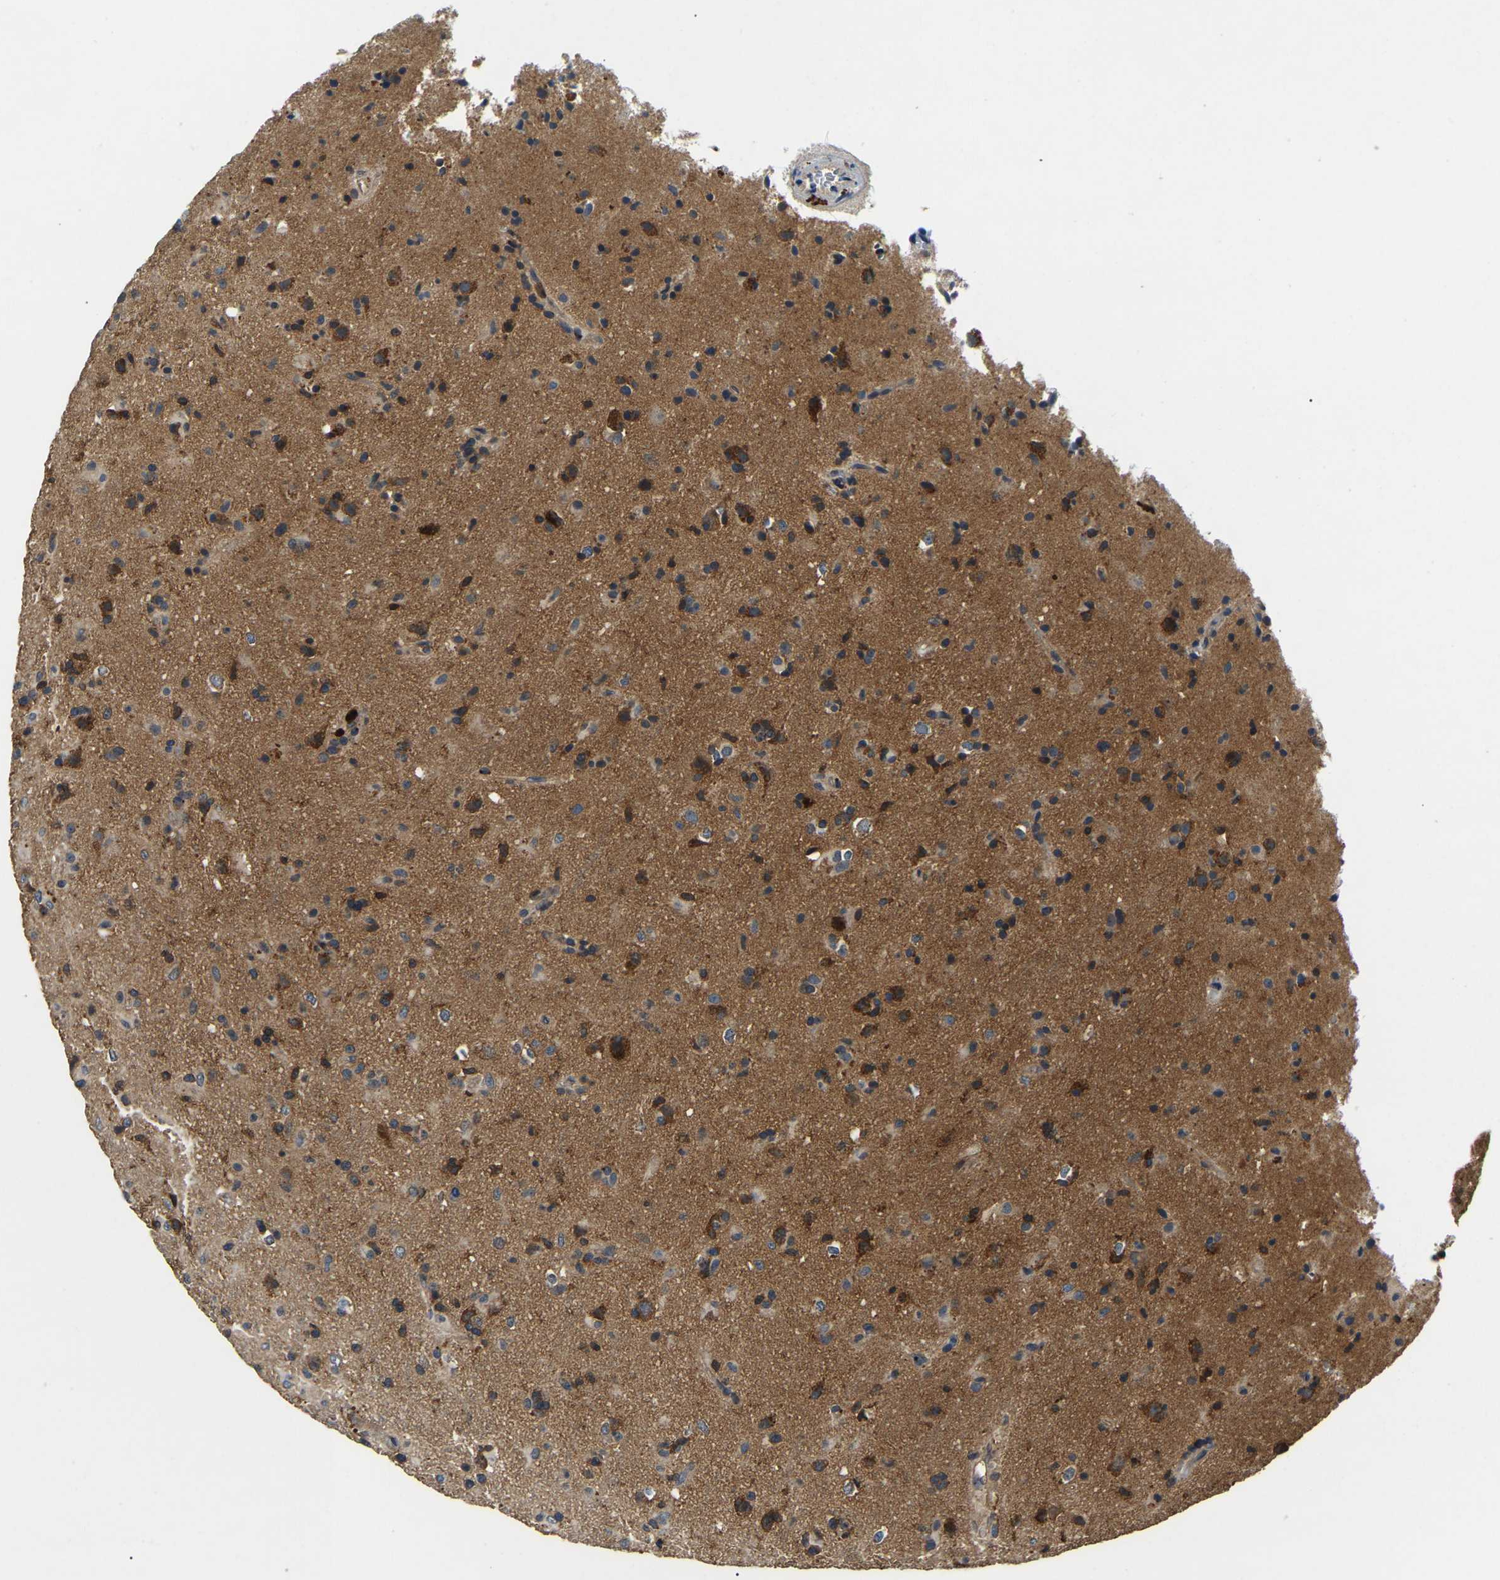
{"staining": {"intensity": "moderate", "quantity": "25%-75%", "location": "cytoplasmic/membranous"}, "tissue": "glioma", "cell_type": "Tumor cells", "image_type": "cancer", "snomed": [{"axis": "morphology", "description": "Glioma, malignant, Low grade"}, {"axis": "topography", "description": "Brain"}], "caption": "The image reveals immunohistochemical staining of glioma. There is moderate cytoplasmic/membranous expression is identified in about 25%-75% of tumor cells.", "gene": "SMPD2", "patient": {"sex": "male", "age": 65}}